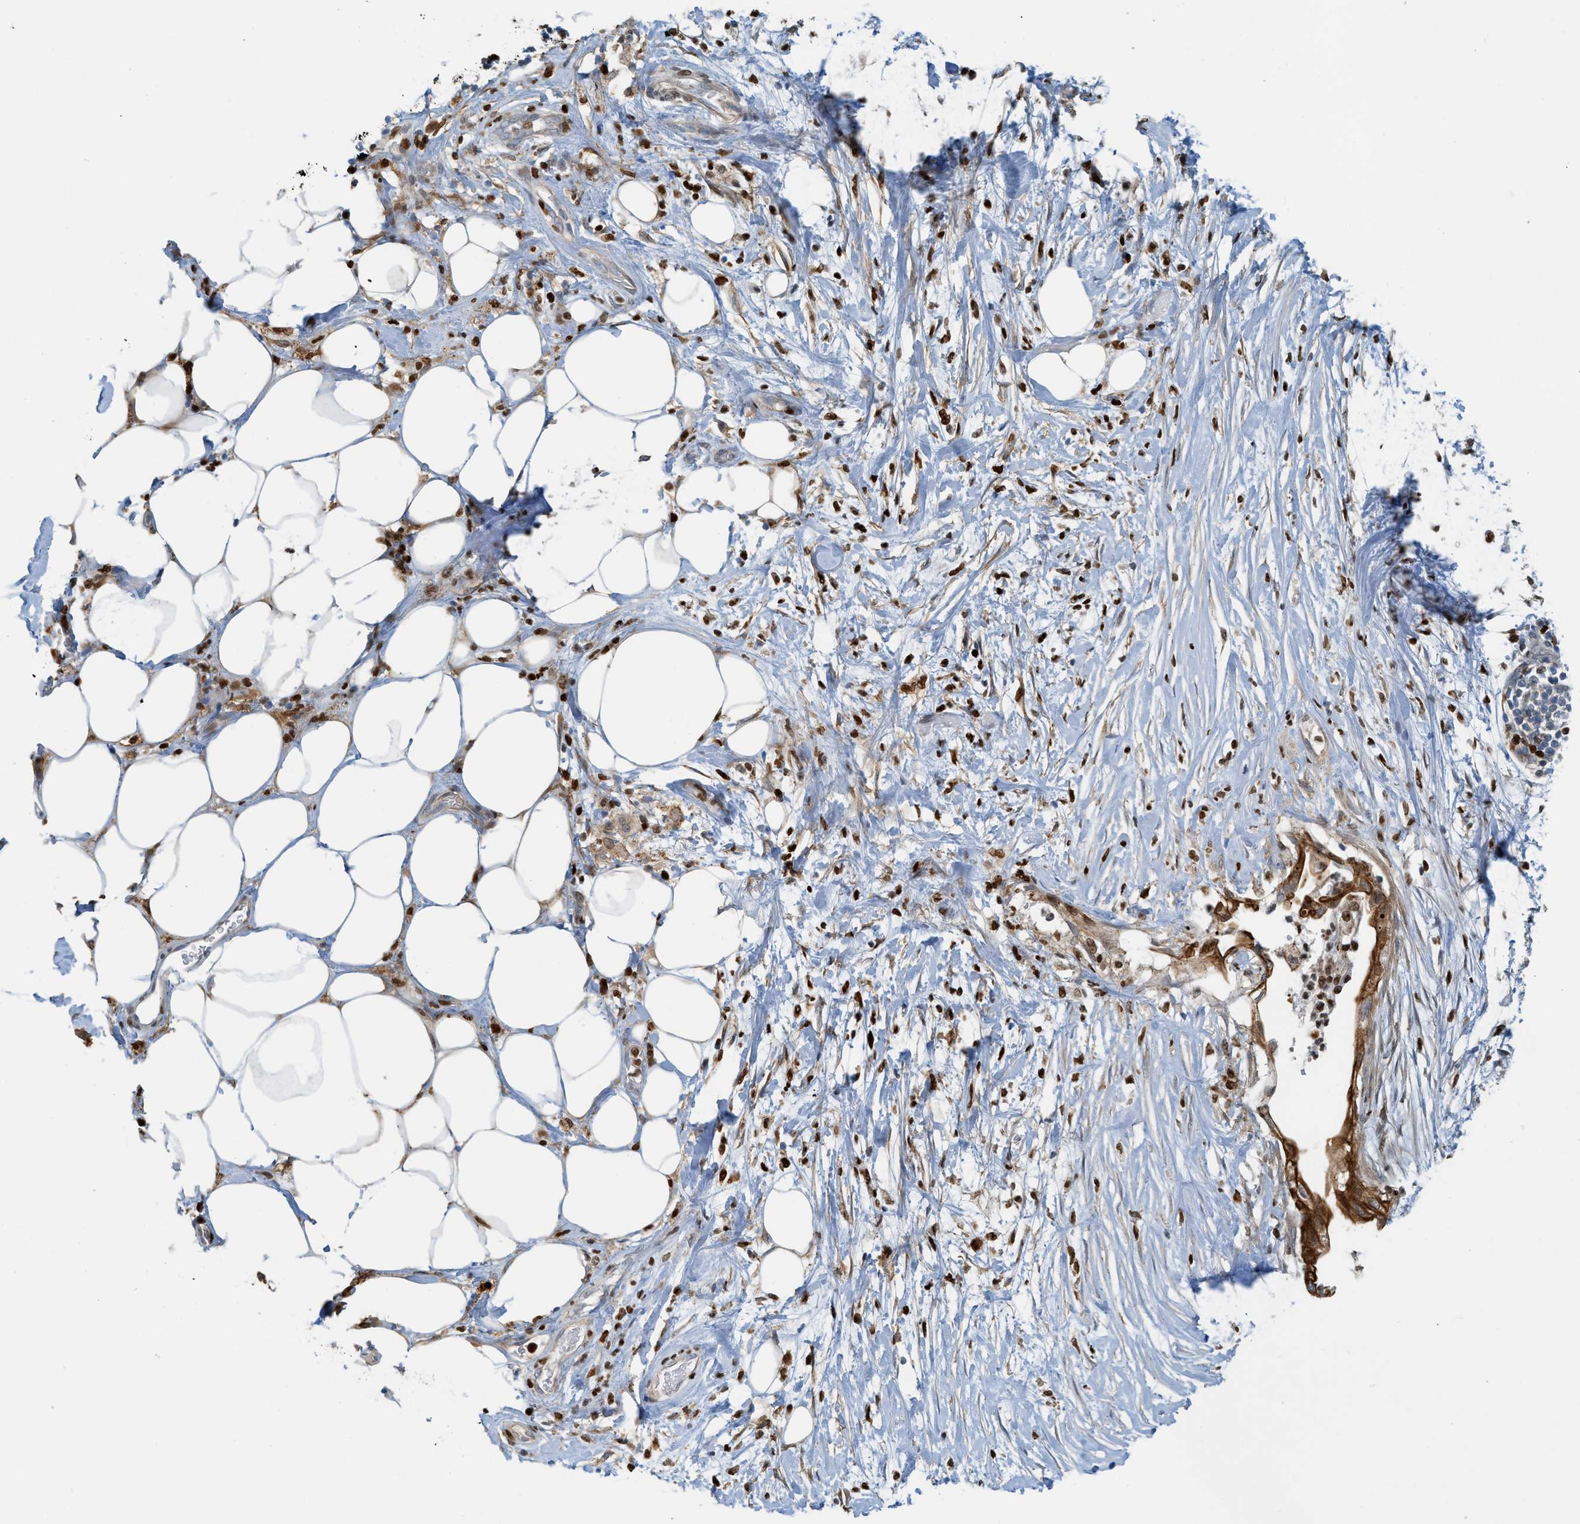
{"staining": {"intensity": "strong", "quantity": ">75%", "location": "cytoplasmic/membranous"}, "tissue": "pancreatic cancer", "cell_type": "Tumor cells", "image_type": "cancer", "snomed": [{"axis": "morphology", "description": "Normal tissue, NOS"}, {"axis": "morphology", "description": "Adenocarcinoma, NOS"}, {"axis": "topography", "description": "Pancreas"}, {"axis": "topography", "description": "Duodenum"}], "caption": "Immunohistochemistry (DAB) staining of pancreatic cancer exhibits strong cytoplasmic/membranous protein expression in approximately >75% of tumor cells.", "gene": "SH3D19", "patient": {"sex": "female", "age": 60}}